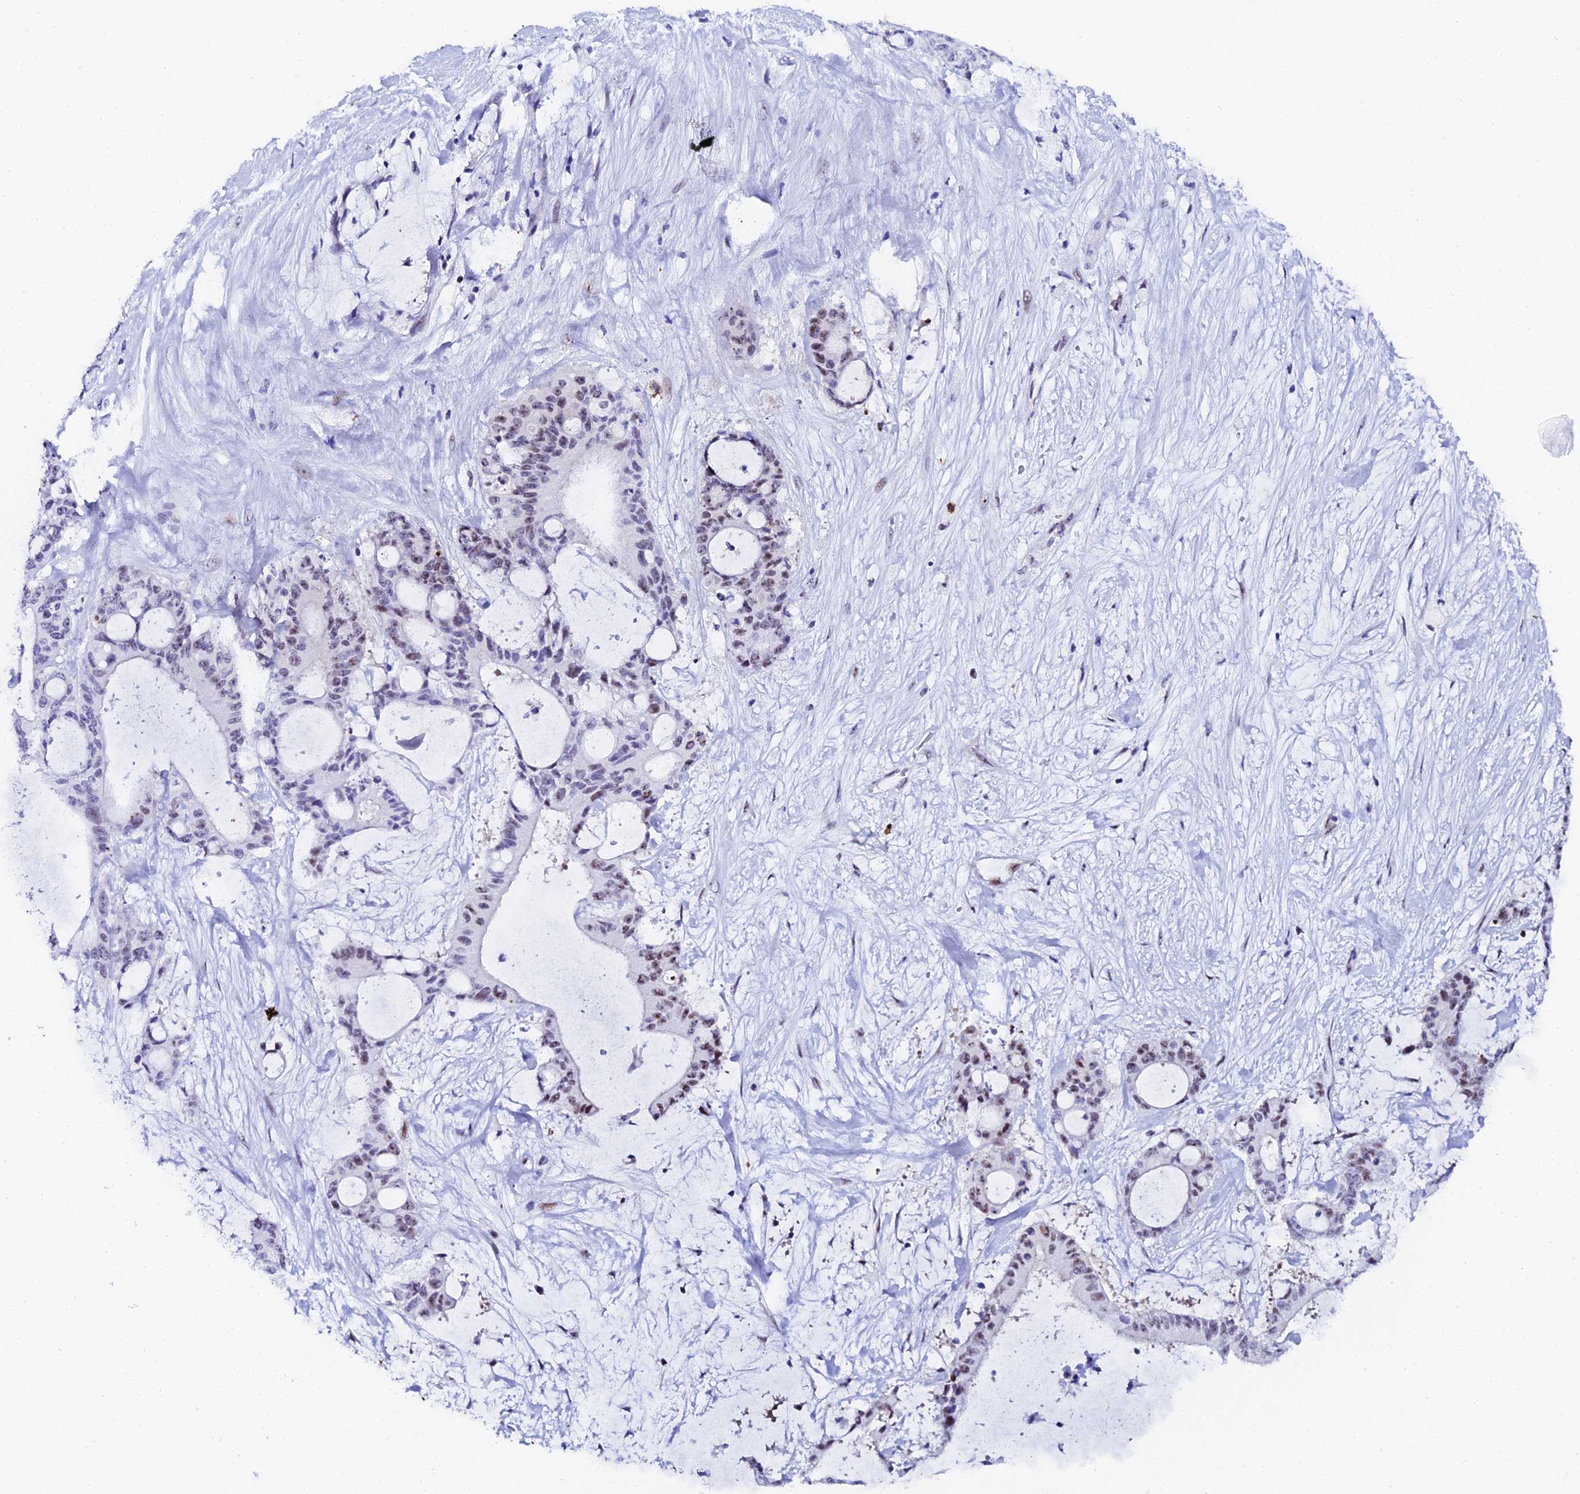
{"staining": {"intensity": "moderate", "quantity": "25%-75%", "location": "nuclear"}, "tissue": "liver cancer", "cell_type": "Tumor cells", "image_type": "cancer", "snomed": [{"axis": "morphology", "description": "Normal tissue, NOS"}, {"axis": "morphology", "description": "Cholangiocarcinoma"}, {"axis": "topography", "description": "Liver"}, {"axis": "topography", "description": "Peripheral nerve tissue"}], "caption": "IHC staining of liver cholangiocarcinoma, which shows medium levels of moderate nuclear positivity in about 25%-75% of tumor cells indicating moderate nuclear protein staining. The staining was performed using DAB (3,3'-diaminobenzidine) (brown) for protein detection and nuclei were counterstained in hematoxylin (blue).", "gene": "TIFA", "patient": {"sex": "female", "age": 73}}